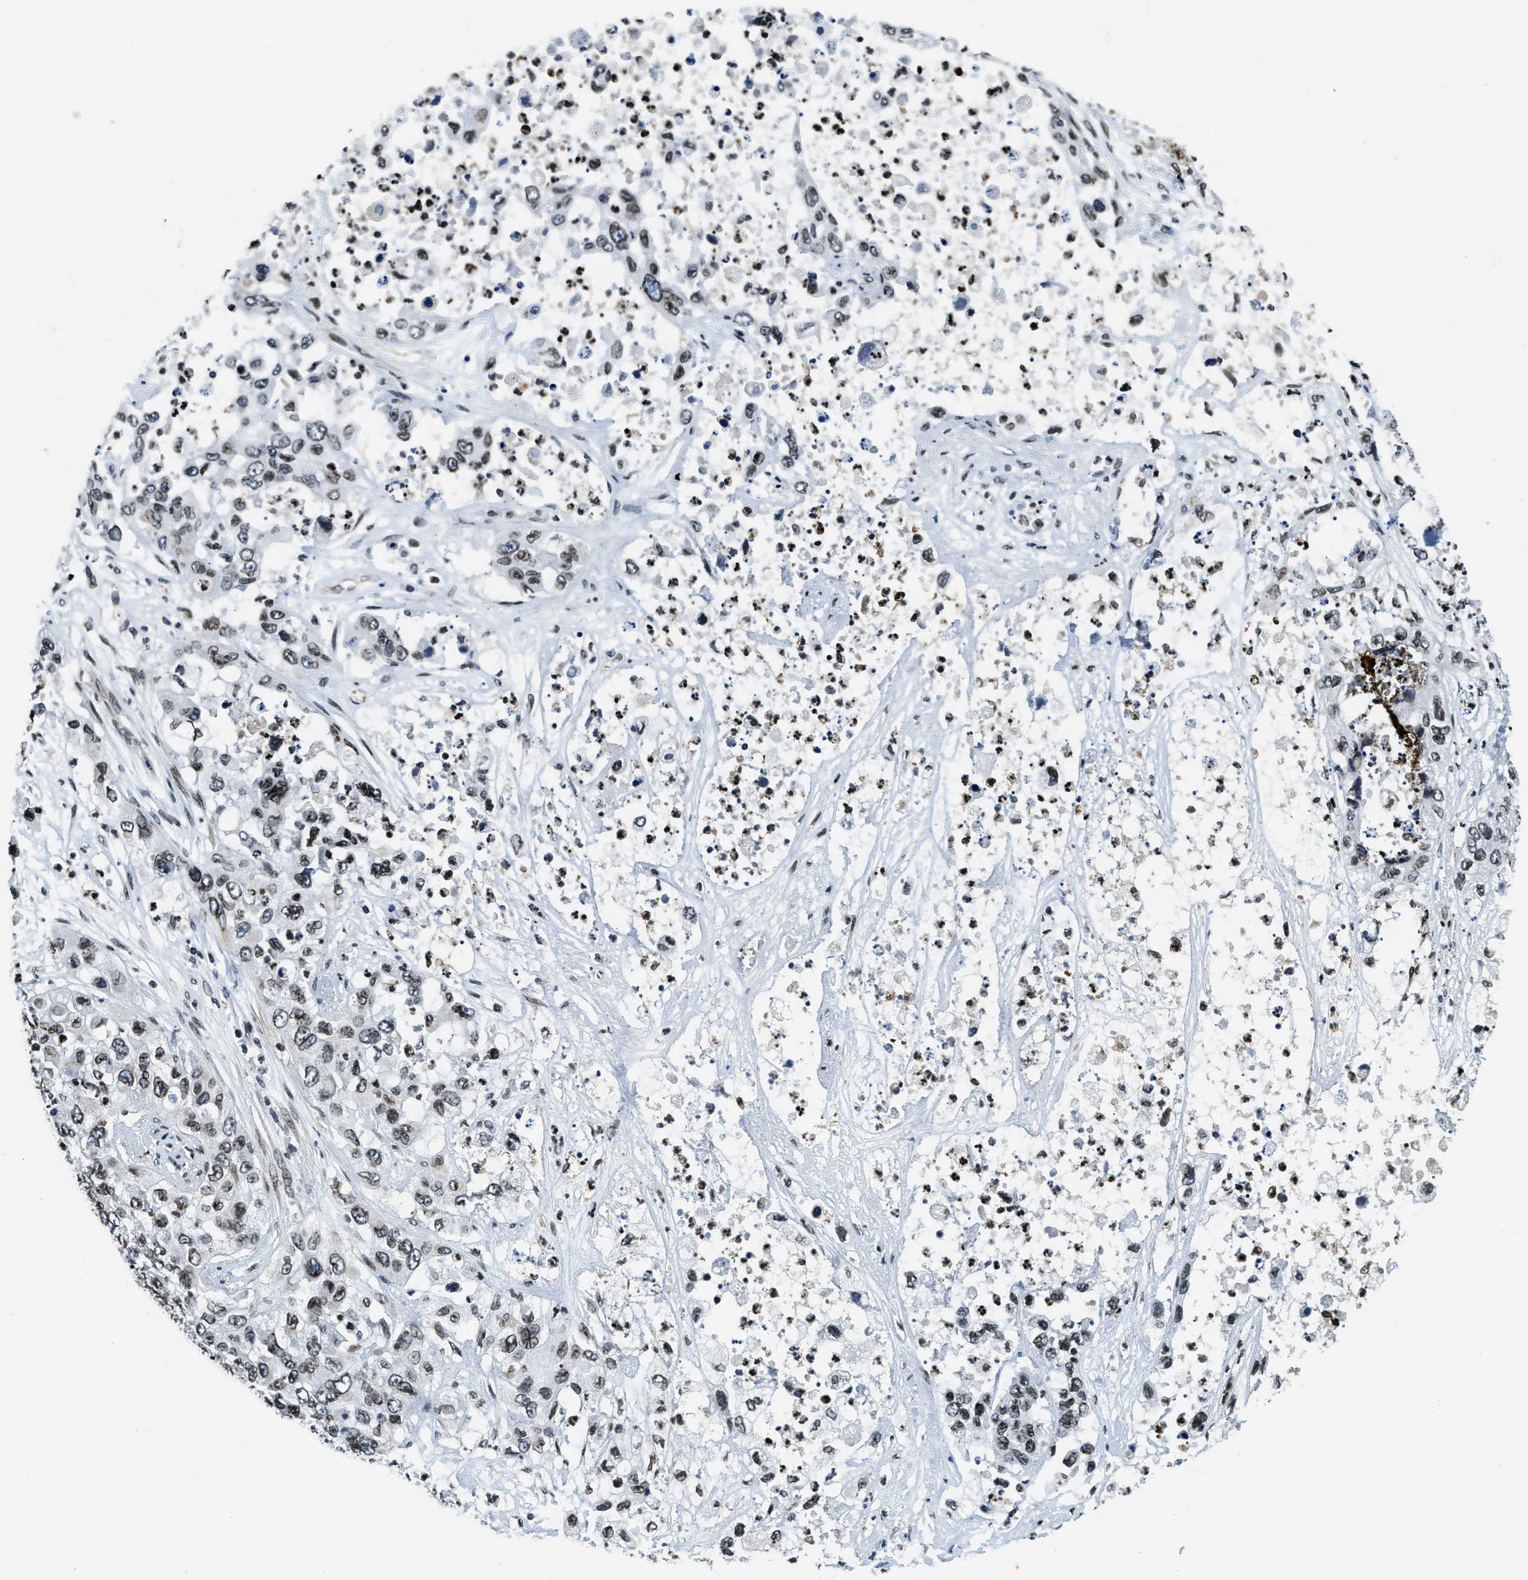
{"staining": {"intensity": "moderate", "quantity": ">75%", "location": "nuclear"}, "tissue": "pancreatic cancer", "cell_type": "Tumor cells", "image_type": "cancer", "snomed": [{"axis": "morphology", "description": "Adenocarcinoma, NOS"}, {"axis": "topography", "description": "Pancreas"}], "caption": "There is medium levels of moderate nuclear staining in tumor cells of pancreatic cancer (adenocarcinoma), as demonstrated by immunohistochemical staining (brown color).", "gene": "ZC3HC1", "patient": {"sex": "female", "age": 78}}